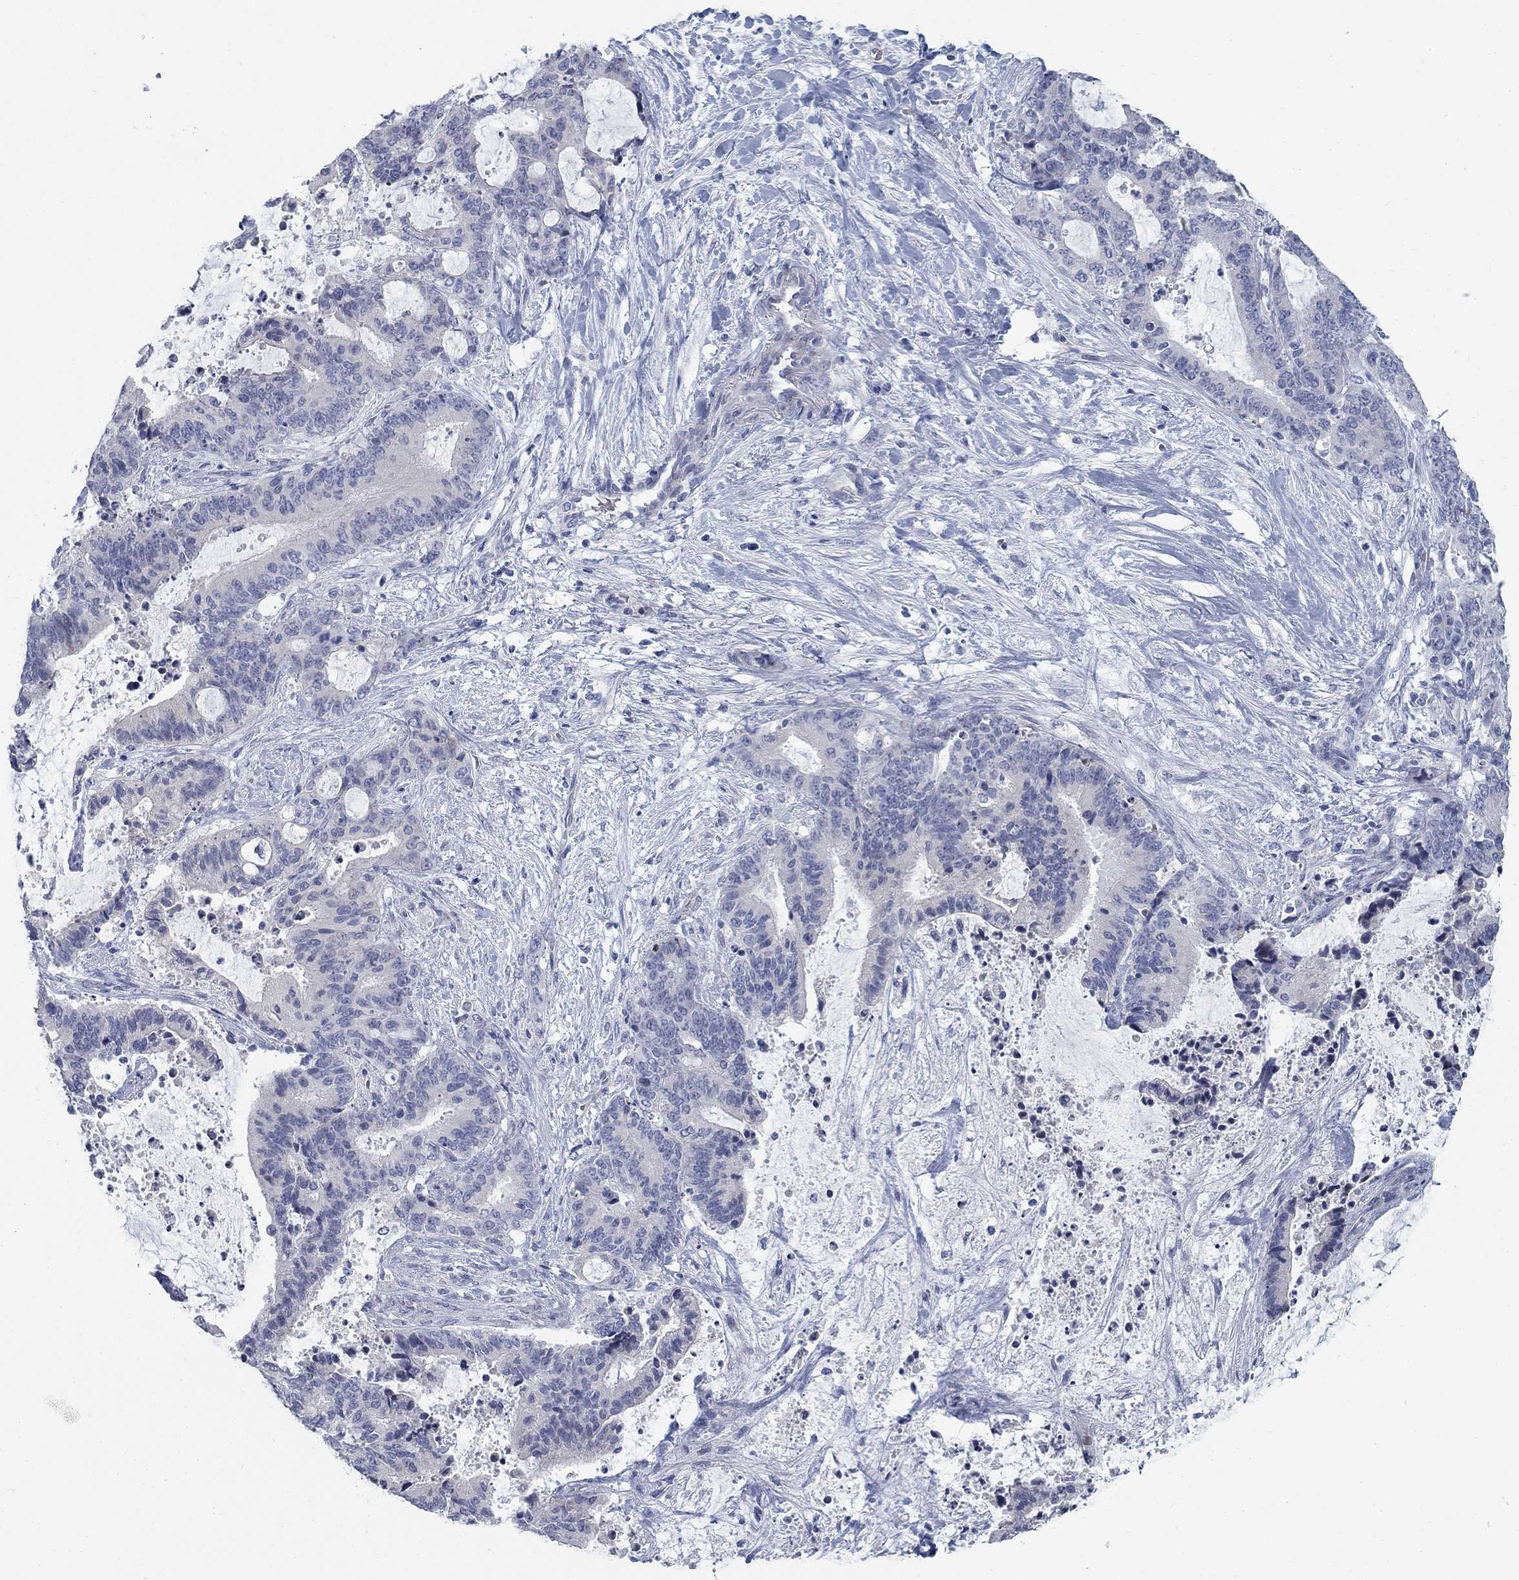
{"staining": {"intensity": "negative", "quantity": "none", "location": "none"}, "tissue": "liver cancer", "cell_type": "Tumor cells", "image_type": "cancer", "snomed": [{"axis": "morphology", "description": "Cholangiocarcinoma"}, {"axis": "topography", "description": "Liver"}], "caption": "The histopathology image displays no significant staining in tumor cells of liver cancer.", "gene": "DNER", "patient": {"sex": "female", "age": 73}}